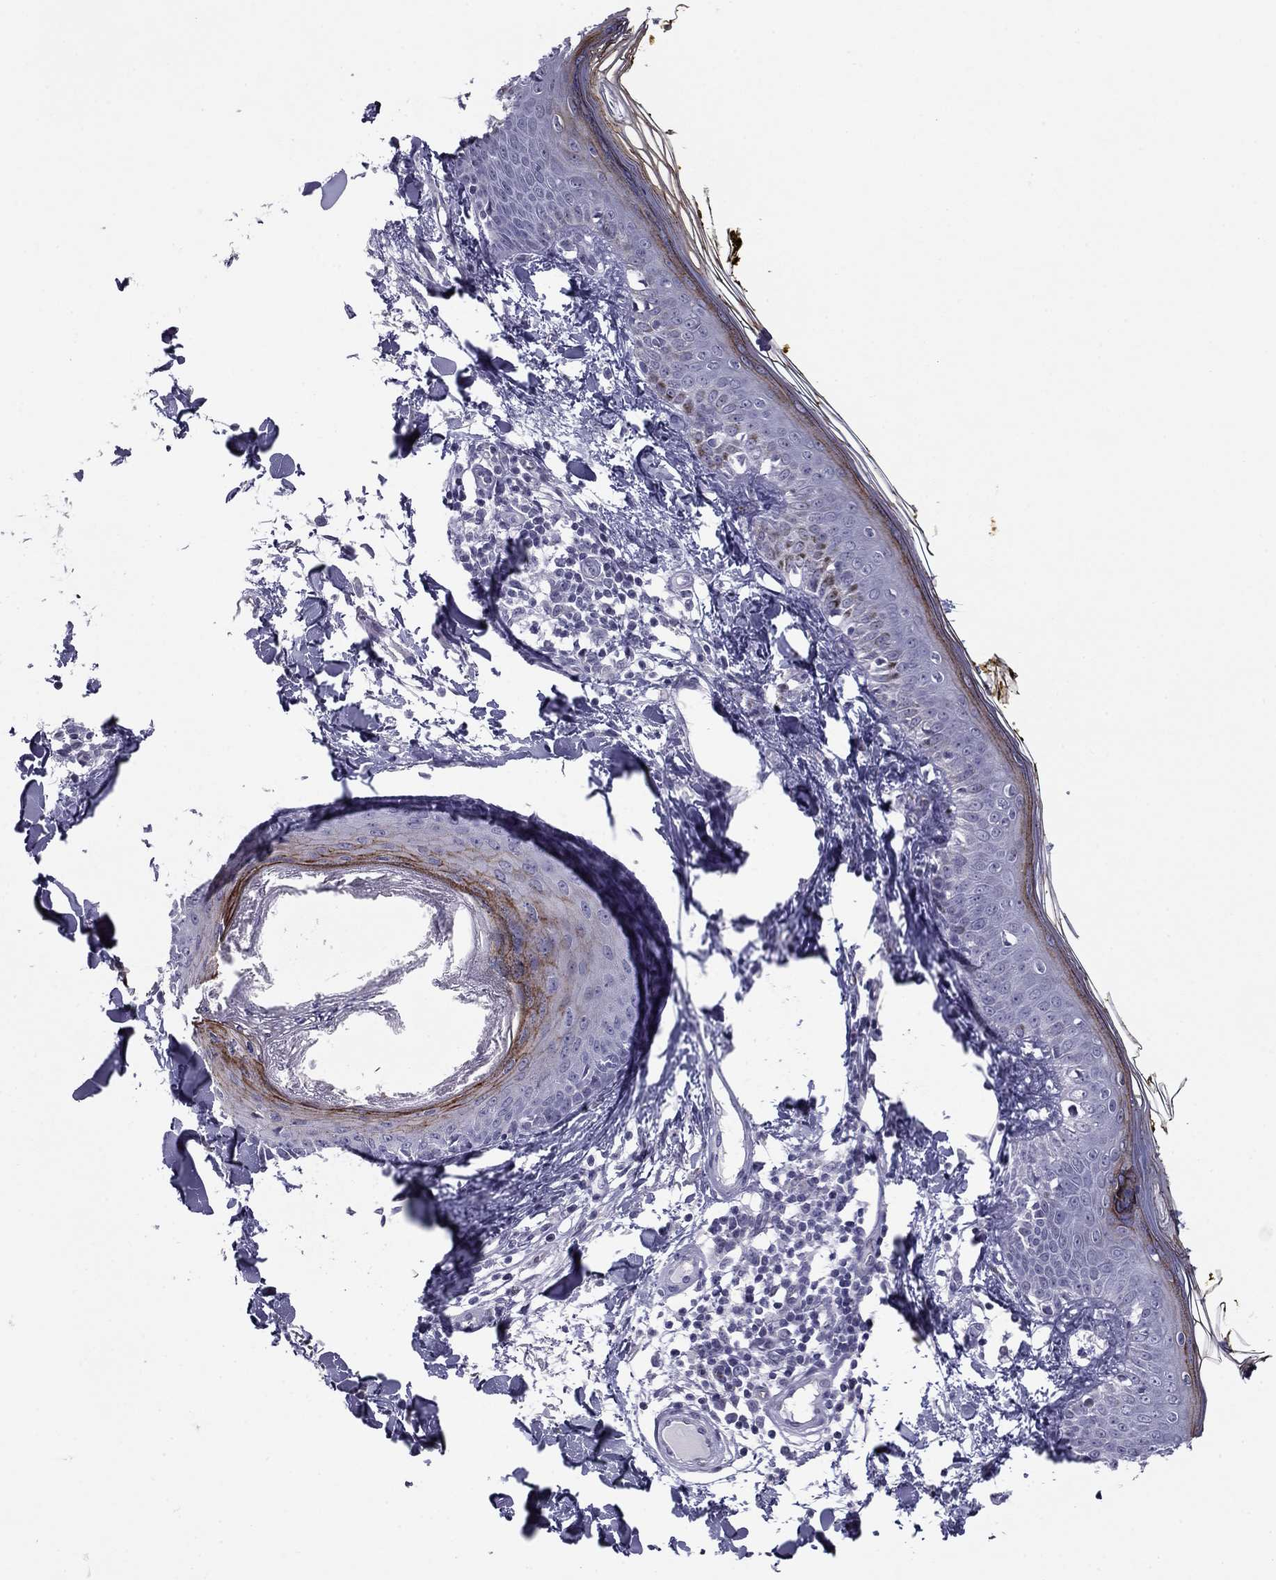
{"staining": {"intensity": "negative", "quantity": "none", "location": "none"}, "tissue": "skin", "cell_type": "Fibroblasts", "image_type": "normal", "snomed": [{"axis": "morphology", "description": "Normal tissue, NOS"}, {"axis": "topography", "description": "Skin"}], "caption": "An immunohistochemistry (IHC) histopathology image of normal skin is shown. There is no staining in fibroblasts of skin. (IHC, brightfield microscopy, high magnification).", "gene": "ANKS4B", "patient": {"sex": "male", "age": 76}}